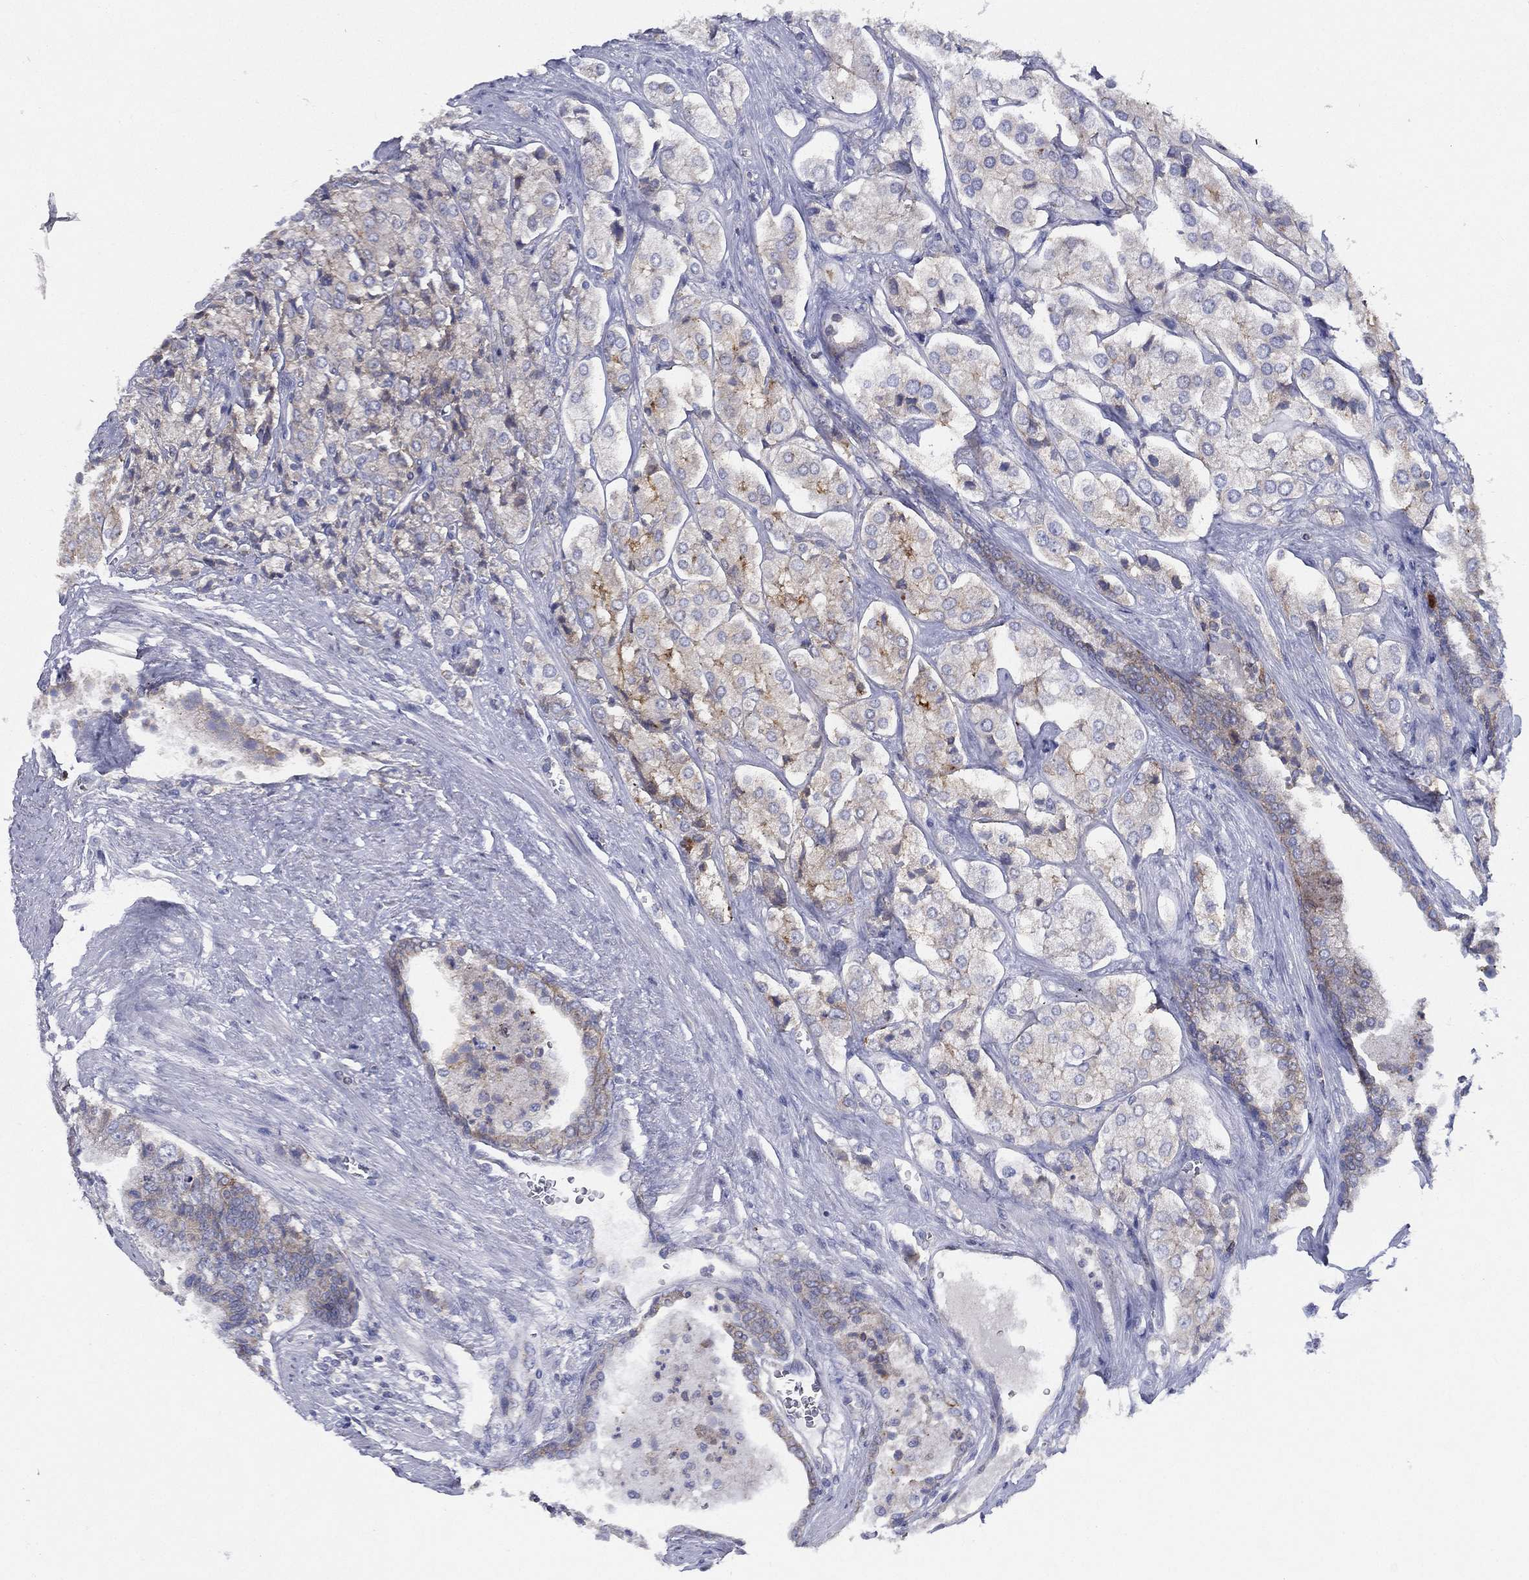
{"staining": {"intensity": "weak", "quantity": "<25%", "location": "cytoplasmic/membranous"}, "tissue": "prostate cancer", "cell_type": "Tumor cells", "image_type": "cancer", "snomed": [{"axis": "morphology", "description": "Adenocarcinoma, NOS"}, {"axis": "topography", "description": "Prostate and seminal vesicle, NOS"}, {"axis": "topography", "description": "Prostate"}], "caption": "Prostate cancer (adenocarcinoma) was stained to show a protein in brown. There is no significant expression in tumor cells.", "gene": "ZNF223", "patient": {"sex": "male", "age": 67}}